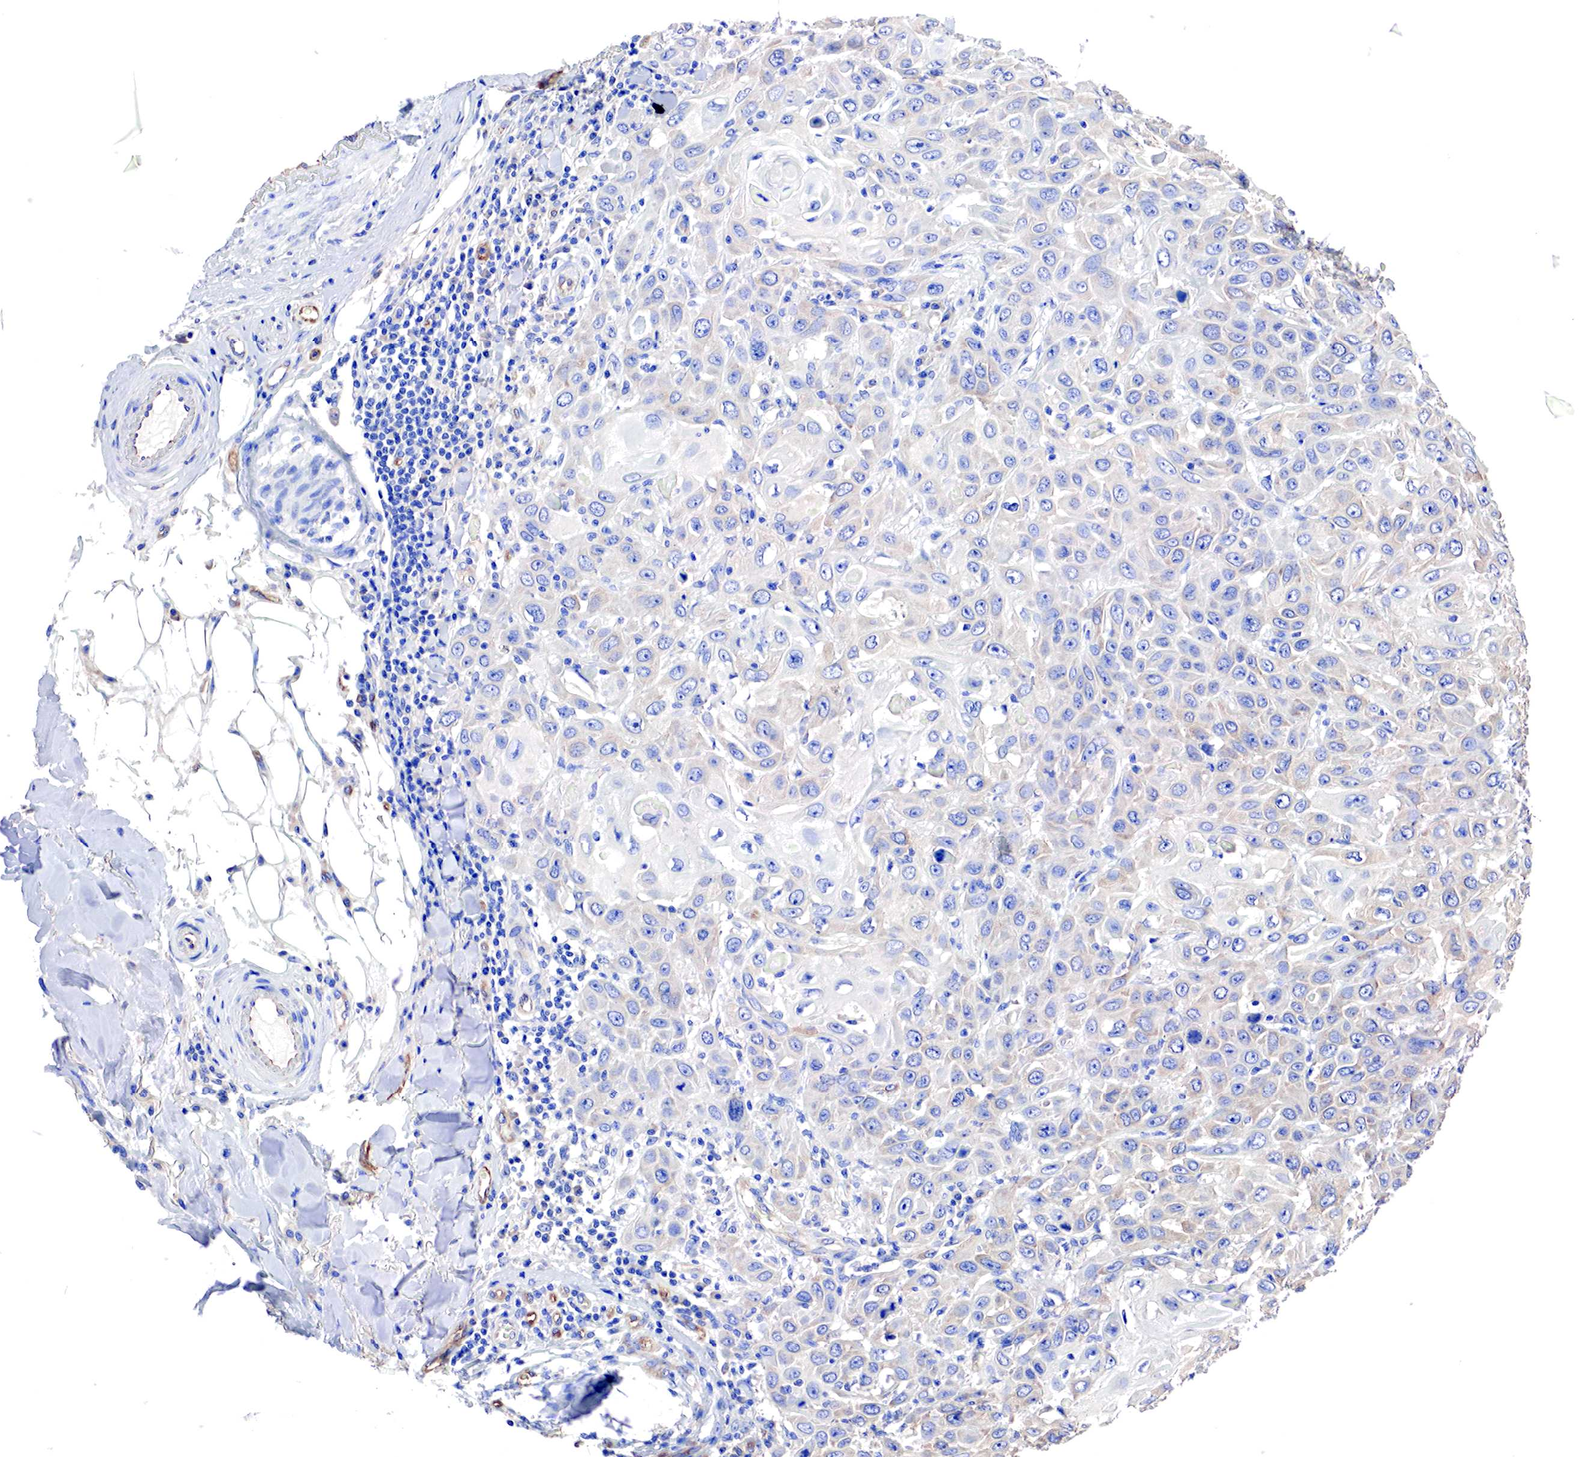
{"staining": {"intensity": "negative", "quantity": "none", "location": "none"}, "tissue": "skin cancer", "cell_type": "Tumor cells", "image_type": "cancer", "snomed": [{"axis": "morphology", "description": "Squamous cell carcinoma, NOS"}, {"axis": "topography", "description": "Skin"}], "caption": "Image shows no significant protein expression in tumor cells of skin squamous cell carcinoma.", "gene": "RDX", "patient": {"sex": "male", "age": 84}}